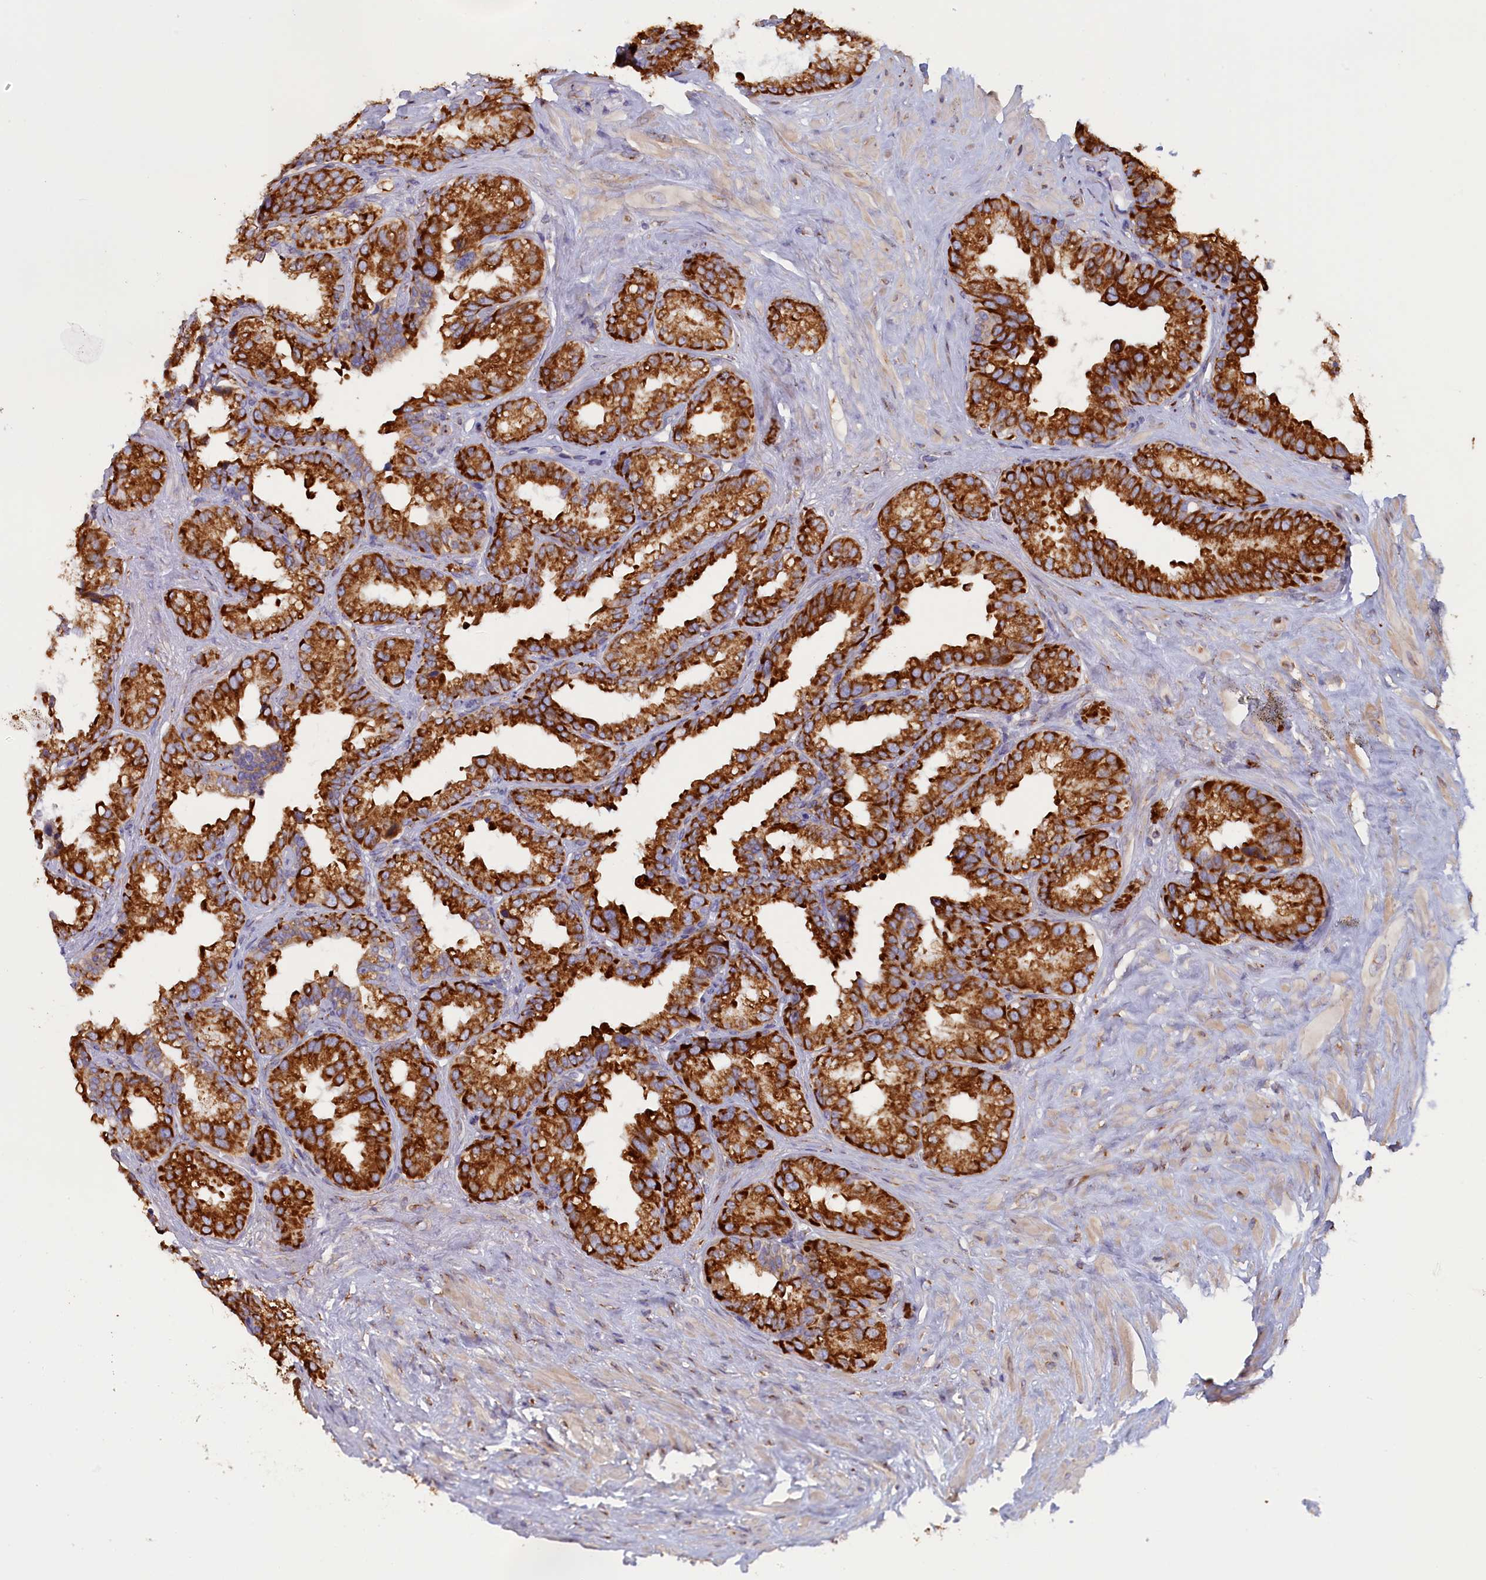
{"staining": {"intensity": "strong", "quantity": ">75%", "location": "cytoplasmic/membranous"}, "tissue": "seminal vesicle", "cell_type": "Glandular cells", "image_type": "normal", "snomed": [{"axis": "morphology", "description": "Normal tissue, NOS"}, {"axis": "topography", "description": "Seminal veicle"}], "caption": "Glandular cells demonstrate high levels of strong cytoplasmic/membranous staining in approximately >75% of cells in benign human seminal vesicle. Nuclei are stained in blue.", "gene": "CCDC68", "patient": {"sex": "male", "age": 80}}